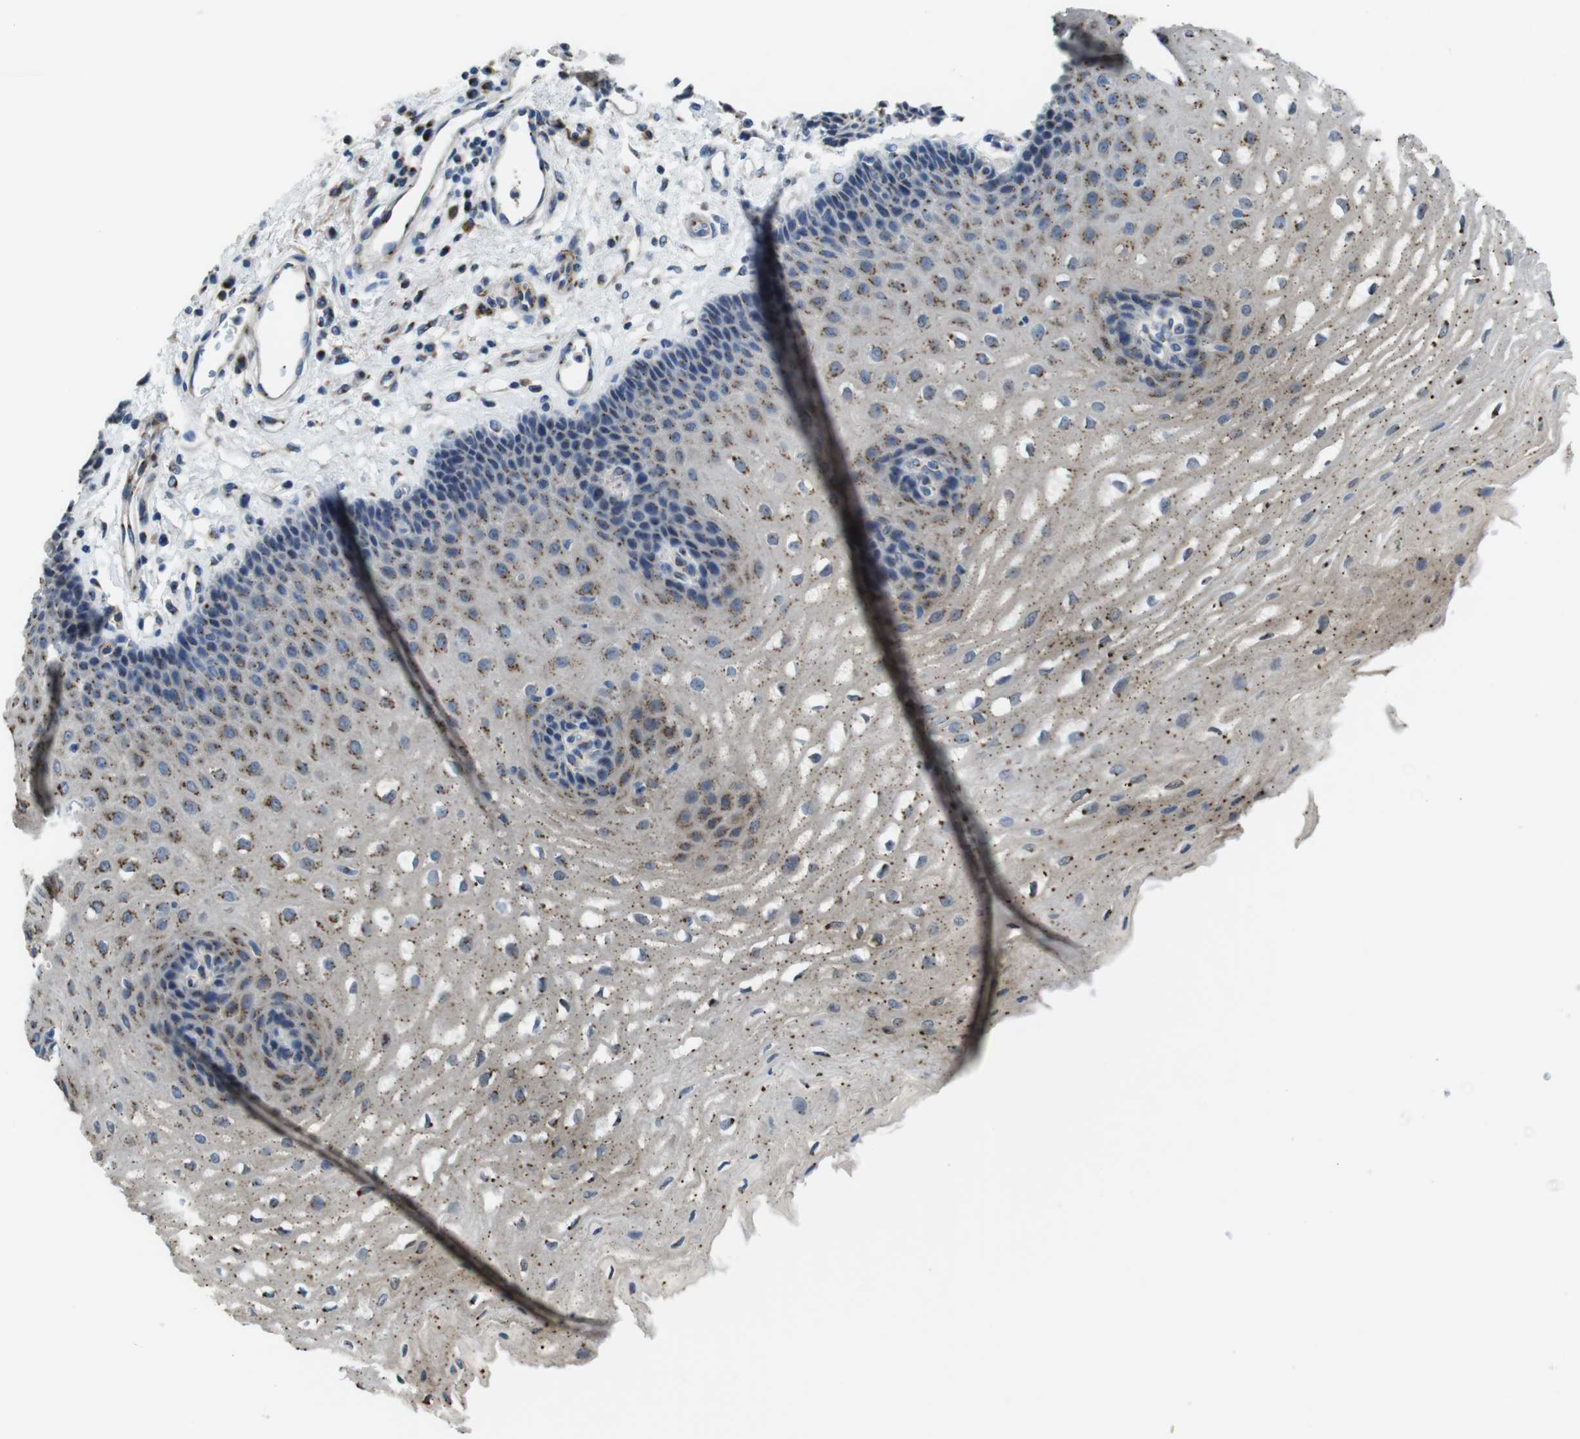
{"staining": {"intensity": "weak", "quantity": ">75%", "location": "cytoplasmic/membranous"}, "tissue": "esophagus", "cell_type": "Squamous epithelial cells", "image_type": "normal", "snomed": [{"axis": "morphology", "description": "Normal tissue, NOS"}, {"axis": "topography", "description": "Esophagus"}], "caption": "High-power microscopy captured an immunohistochemistry (IHC) photomicrograph of normal esophagus, revealing weak cytoplasmic/membranous positivity in about >75% of squamous epithelial cells. The staining is performed using DAB (3,3'-diaminobenzidine) brown chromogen to label protein expression. The nuclei are counter-stained blue using hematoxylin.", "gene": "RAB6A", "patient": {"sex": "male", "age": 54}}